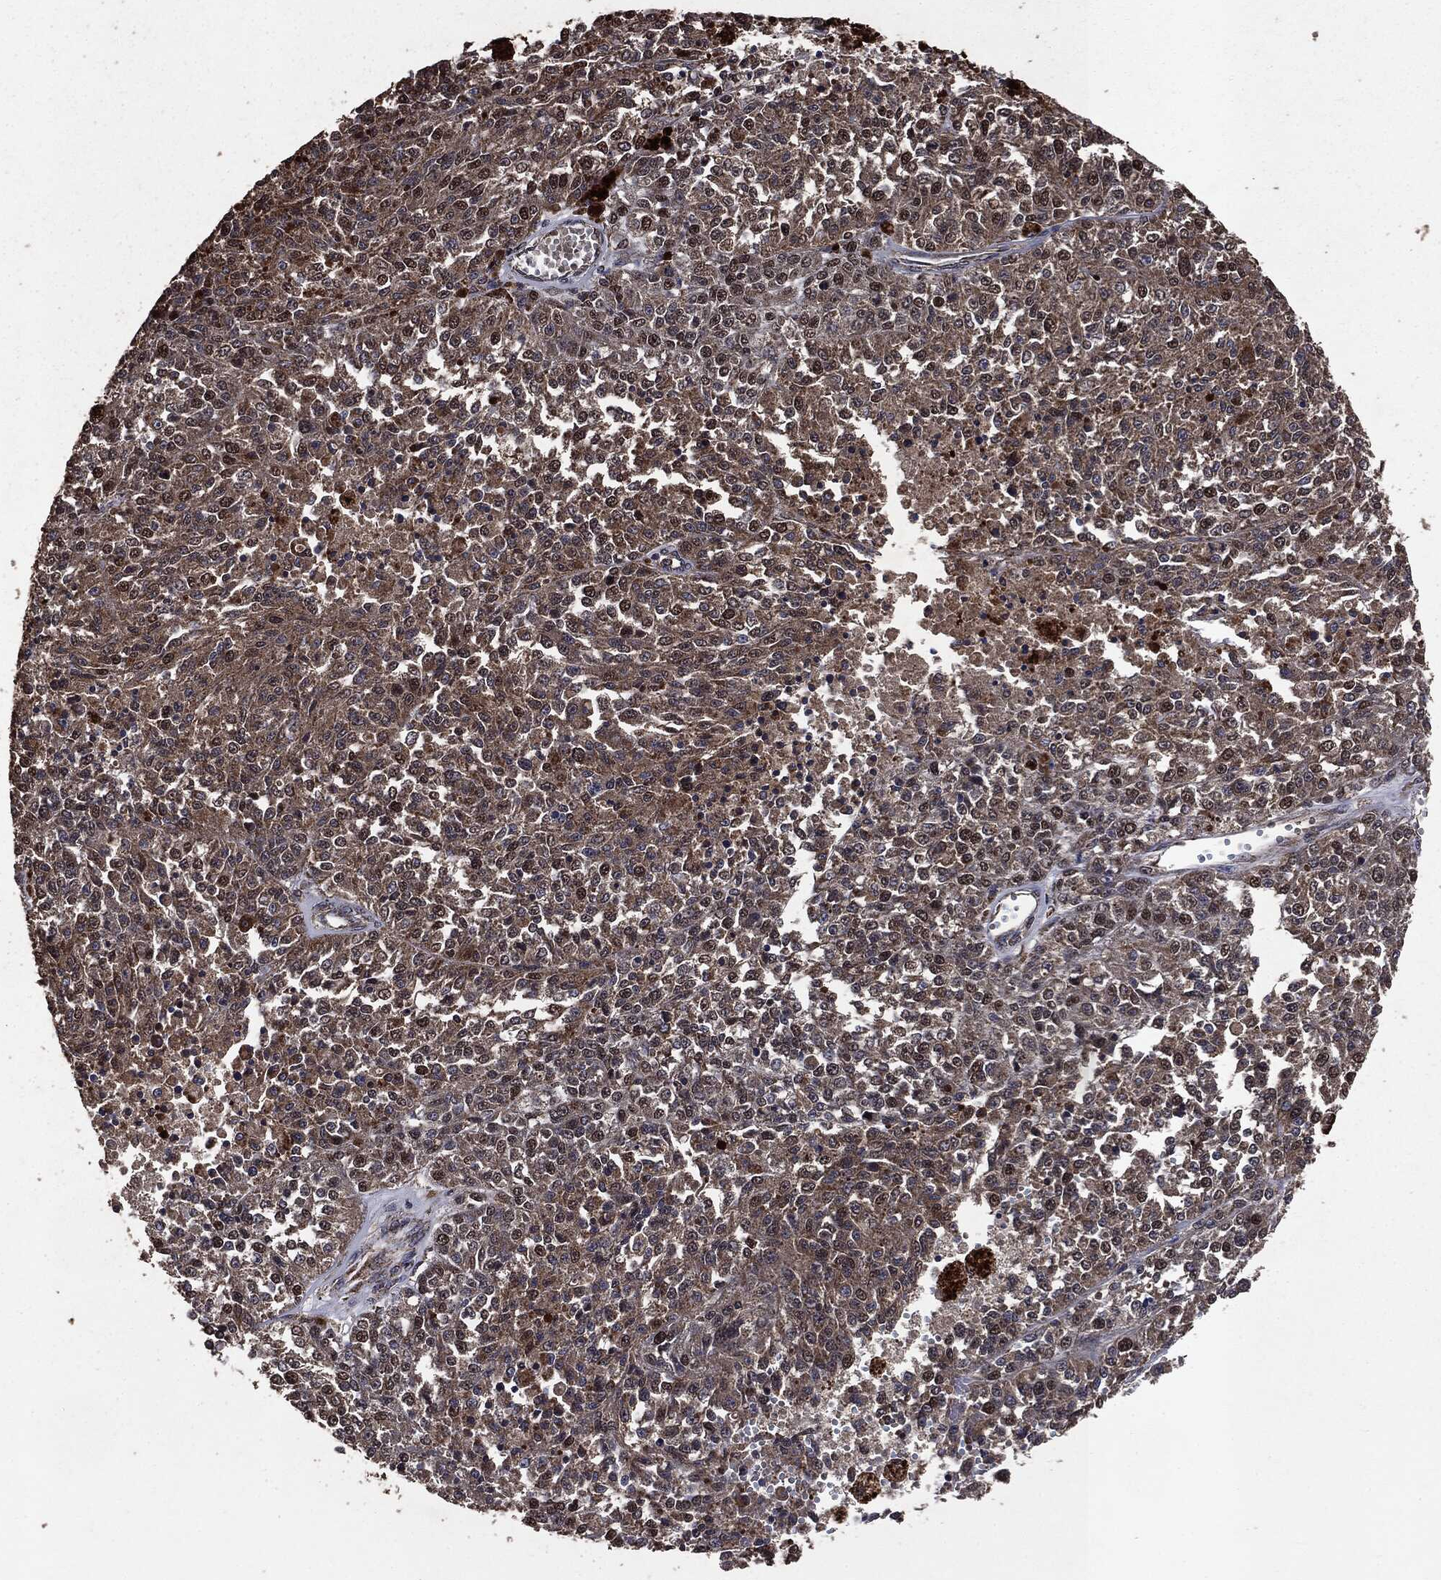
{"staining": {"intensity": "strong", "quantity": "<25%", "location": "nuclear"}, "tissue": "melanoma", "cell_type": "Tumor cells", "image_type": "cancer", "snomed": [{"axis": "morphology", "description": "Malignant melanoma, Metastatic site"}, {"axis": "topography", "description": "Lymph node"}], "caption": "A histopathology image of melanoma stained for a protein shows strong nuclear brown staining in tumor cells. Using DAB (brown) and hematoxylin (blue) stains, captured at high magnification using brightfield microscopy.", "gene": "PPP6R2", "patient": {"sex": "female", "age": 64}}